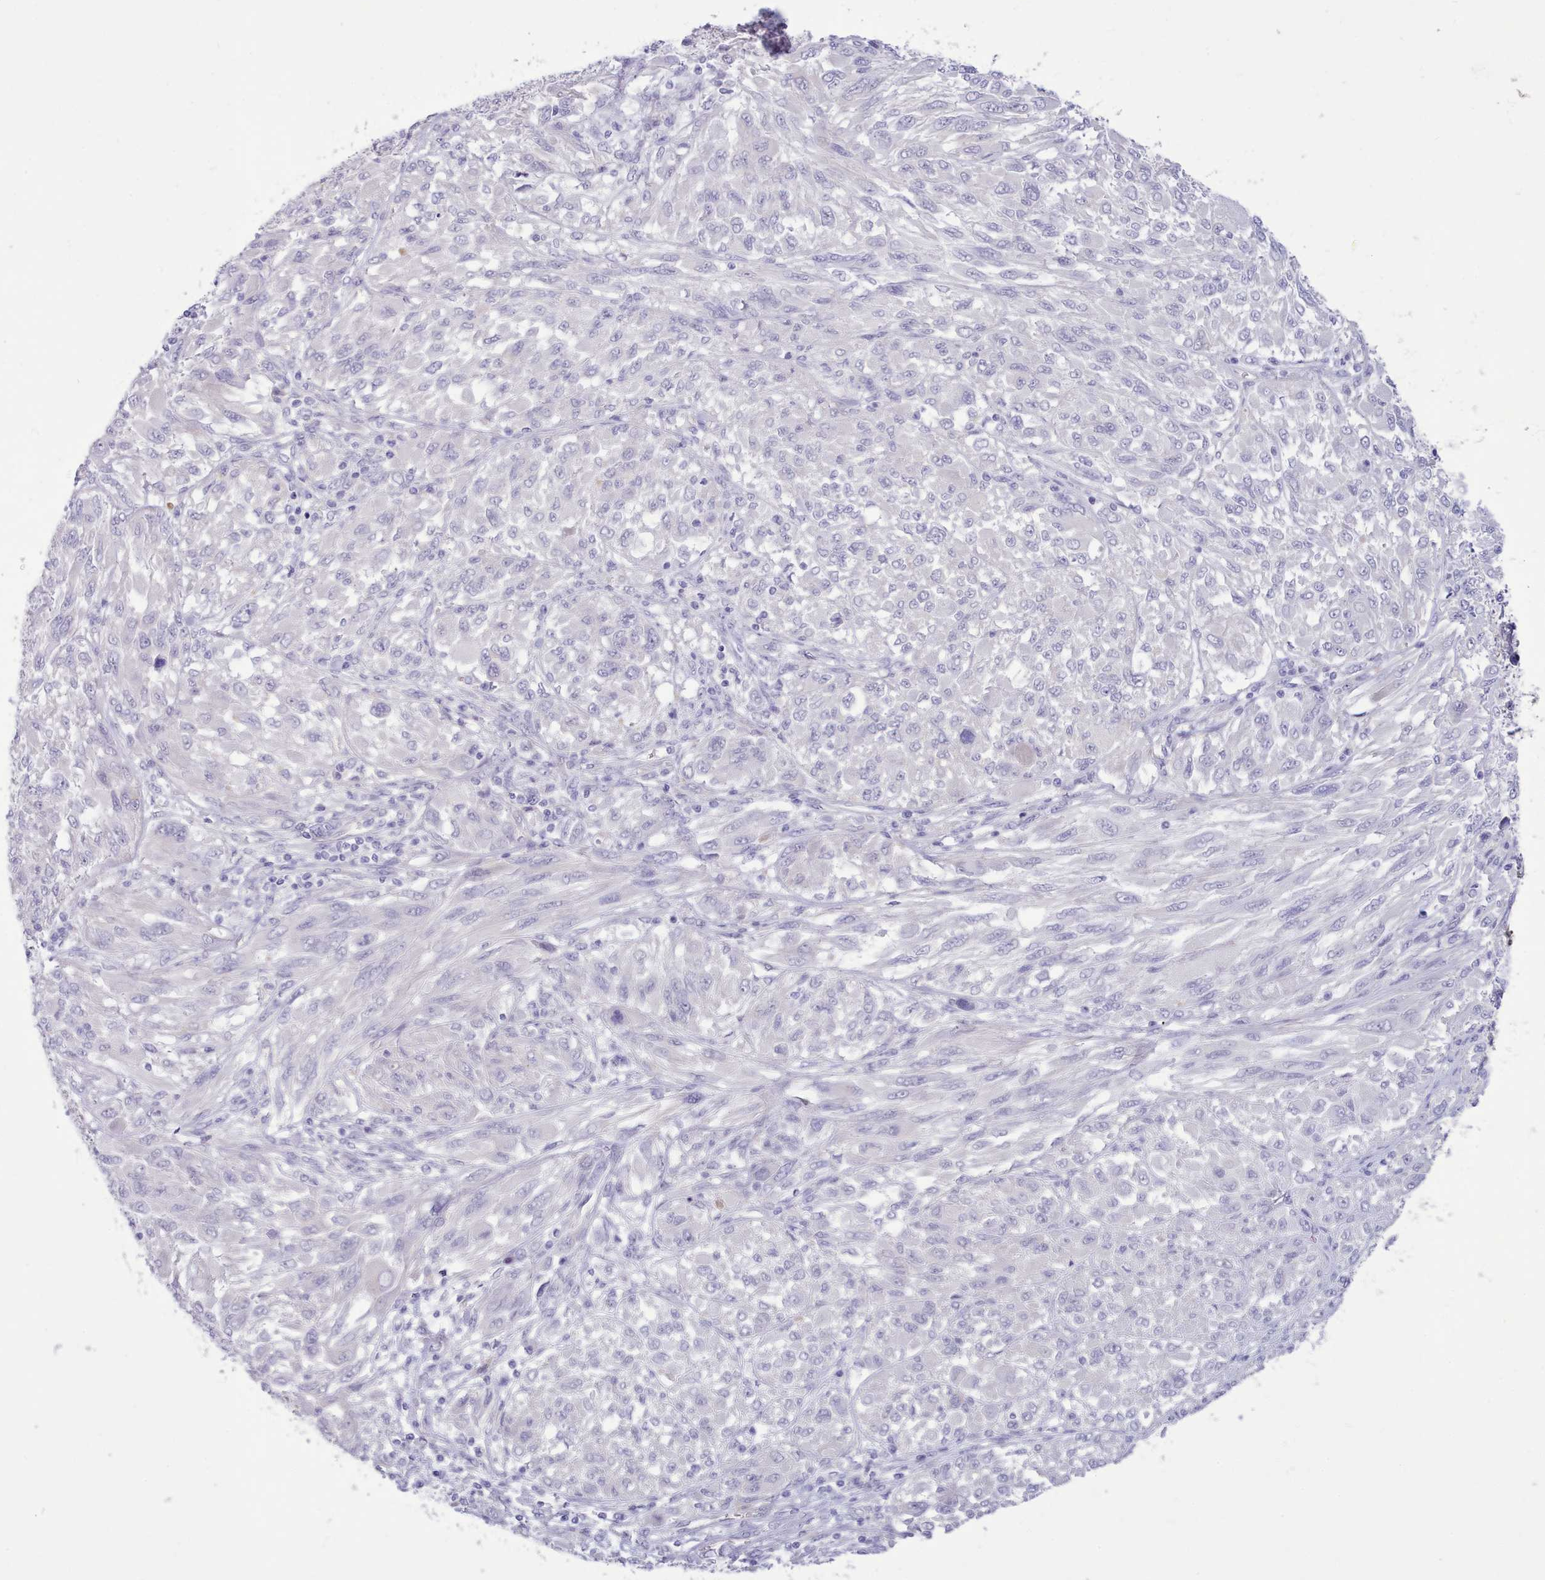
{"staining": {"intensity": "negative", "quantity": "none", "location": "none"}, "tissue": "melanoma", "cell_type": "Tumor cells", "image_type": "cancer", "snomed": [{"axis": "morphology", "description": "Malignant melanoma, NOS"}, {"axis": "topography", "description": "Skin"}], "caption": "Immunohistochemical staining of human melanoma displays no significant expression in tumor cells.", "gene": "TMEM253", "patient": {"sex": "female", "age": 91}}